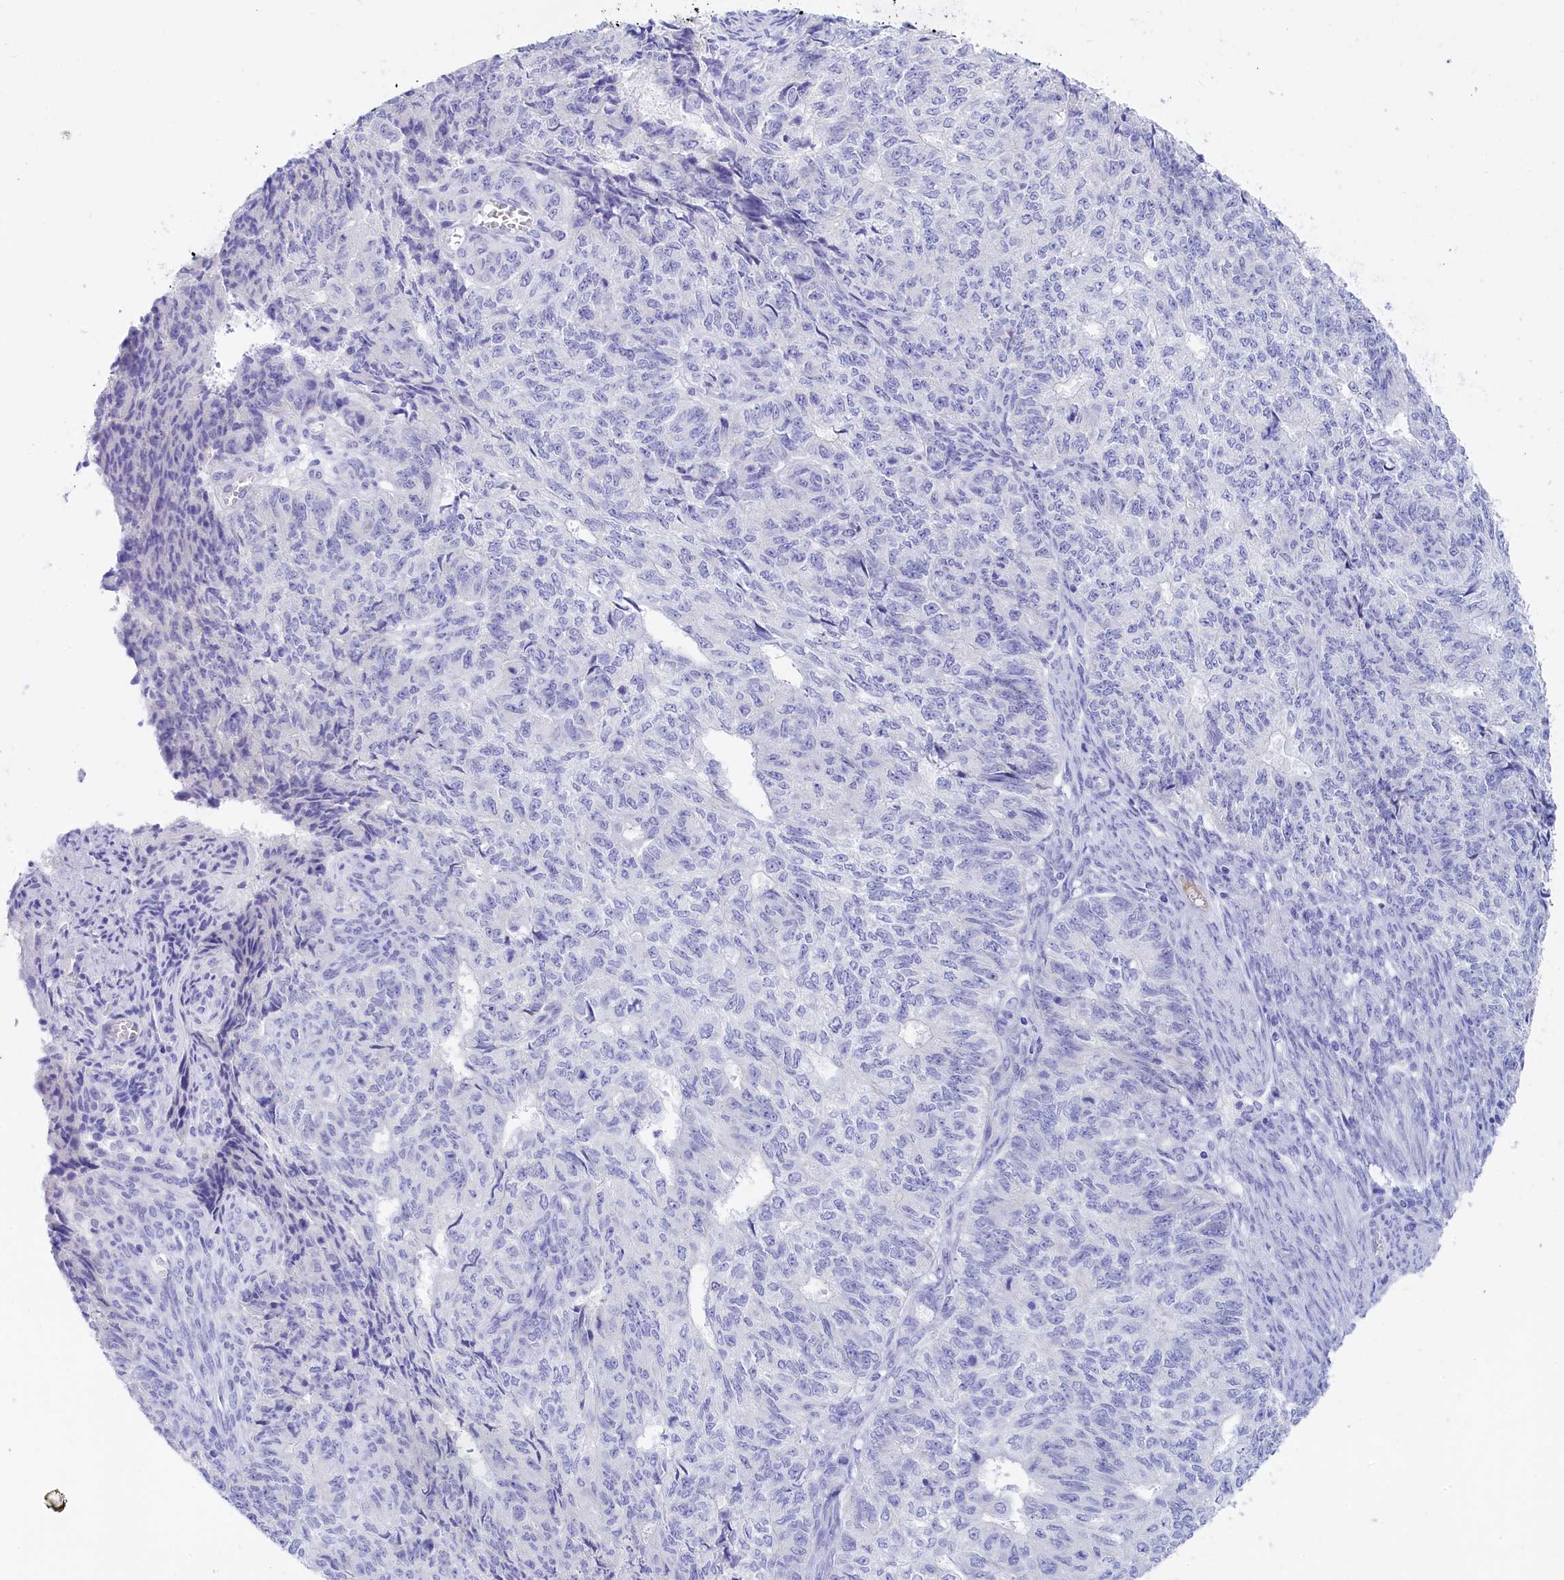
{"staining": {"intensity": "negative", "quantity": "none", "location": "none"}, "tissue": "endometrial cancer", "cell_type": "Tumor cells", "image_type": "cancer", "snomed": [{"axis": "morphology", "description": "Adenocarcinoma, NOS"}, {"axis": "topography", "description": "Endometrium"}], "caption": "Image shows no protein positivity in tumor cells of endometrial adenocarcinoma tissue.", "gene": "TRIM10", "patient": {"sex": "female", "age": 32}}